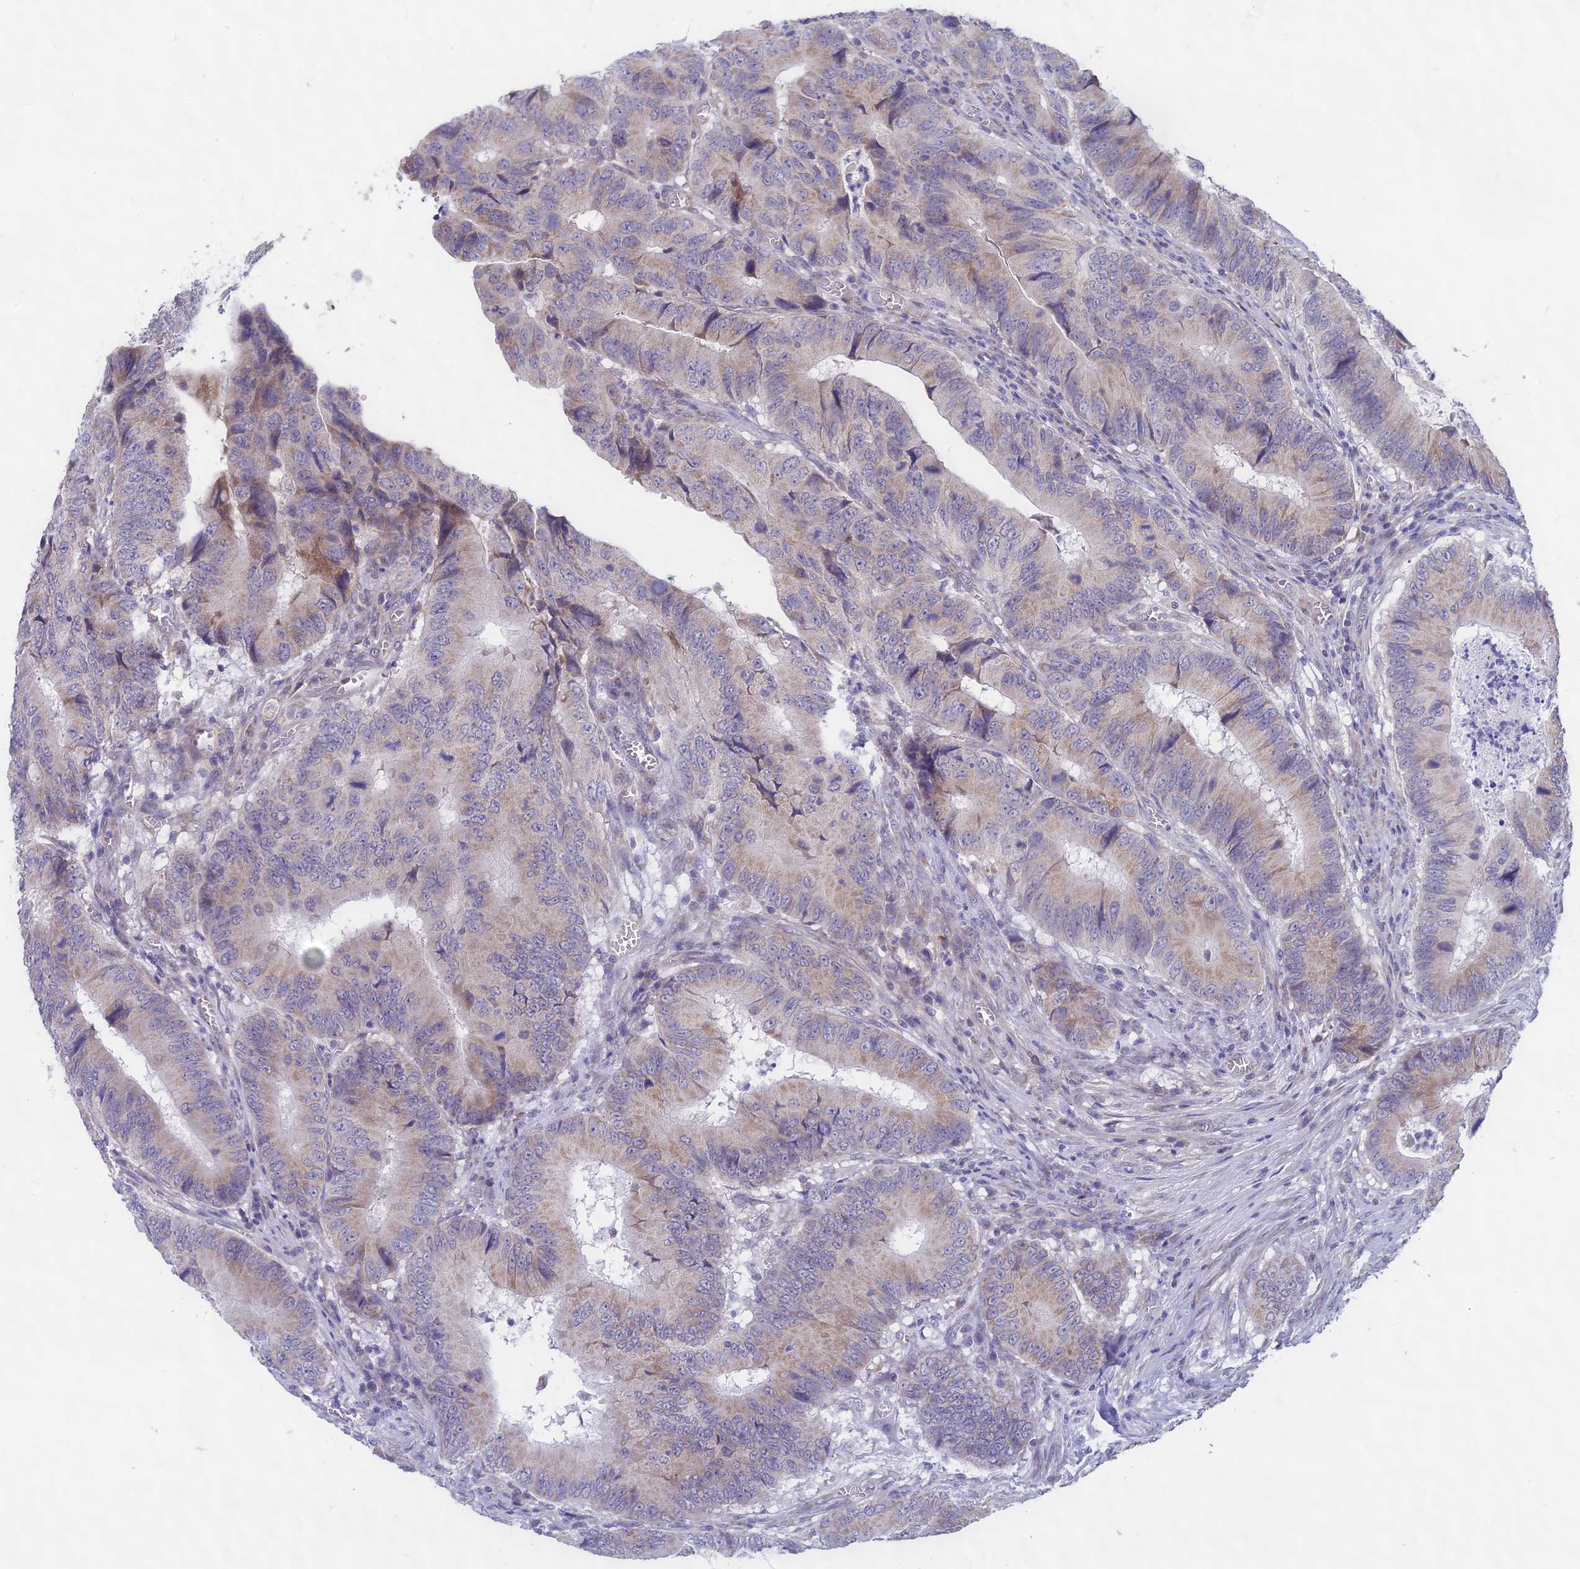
{"staining": {"intensity": "weak", "quantity": "<25%", "location": "cytoplasmic/membranous"}, "tissue": "colorectal cancer", "cell_type": "Tumor cells", "image_type": "cancer", "snomed": [{"axis": "morphology", "description": "Adenocarcinoma, NOS"}, {"axis": "topography", "description": "Colon"}], "caption": "Colorectal adenocarcinoma stained for a protein using immunohistochemistry demonstrates no staining tumor cells.", "gene": "PLAC9", "patient": {"sex": "male", "age": 85}}